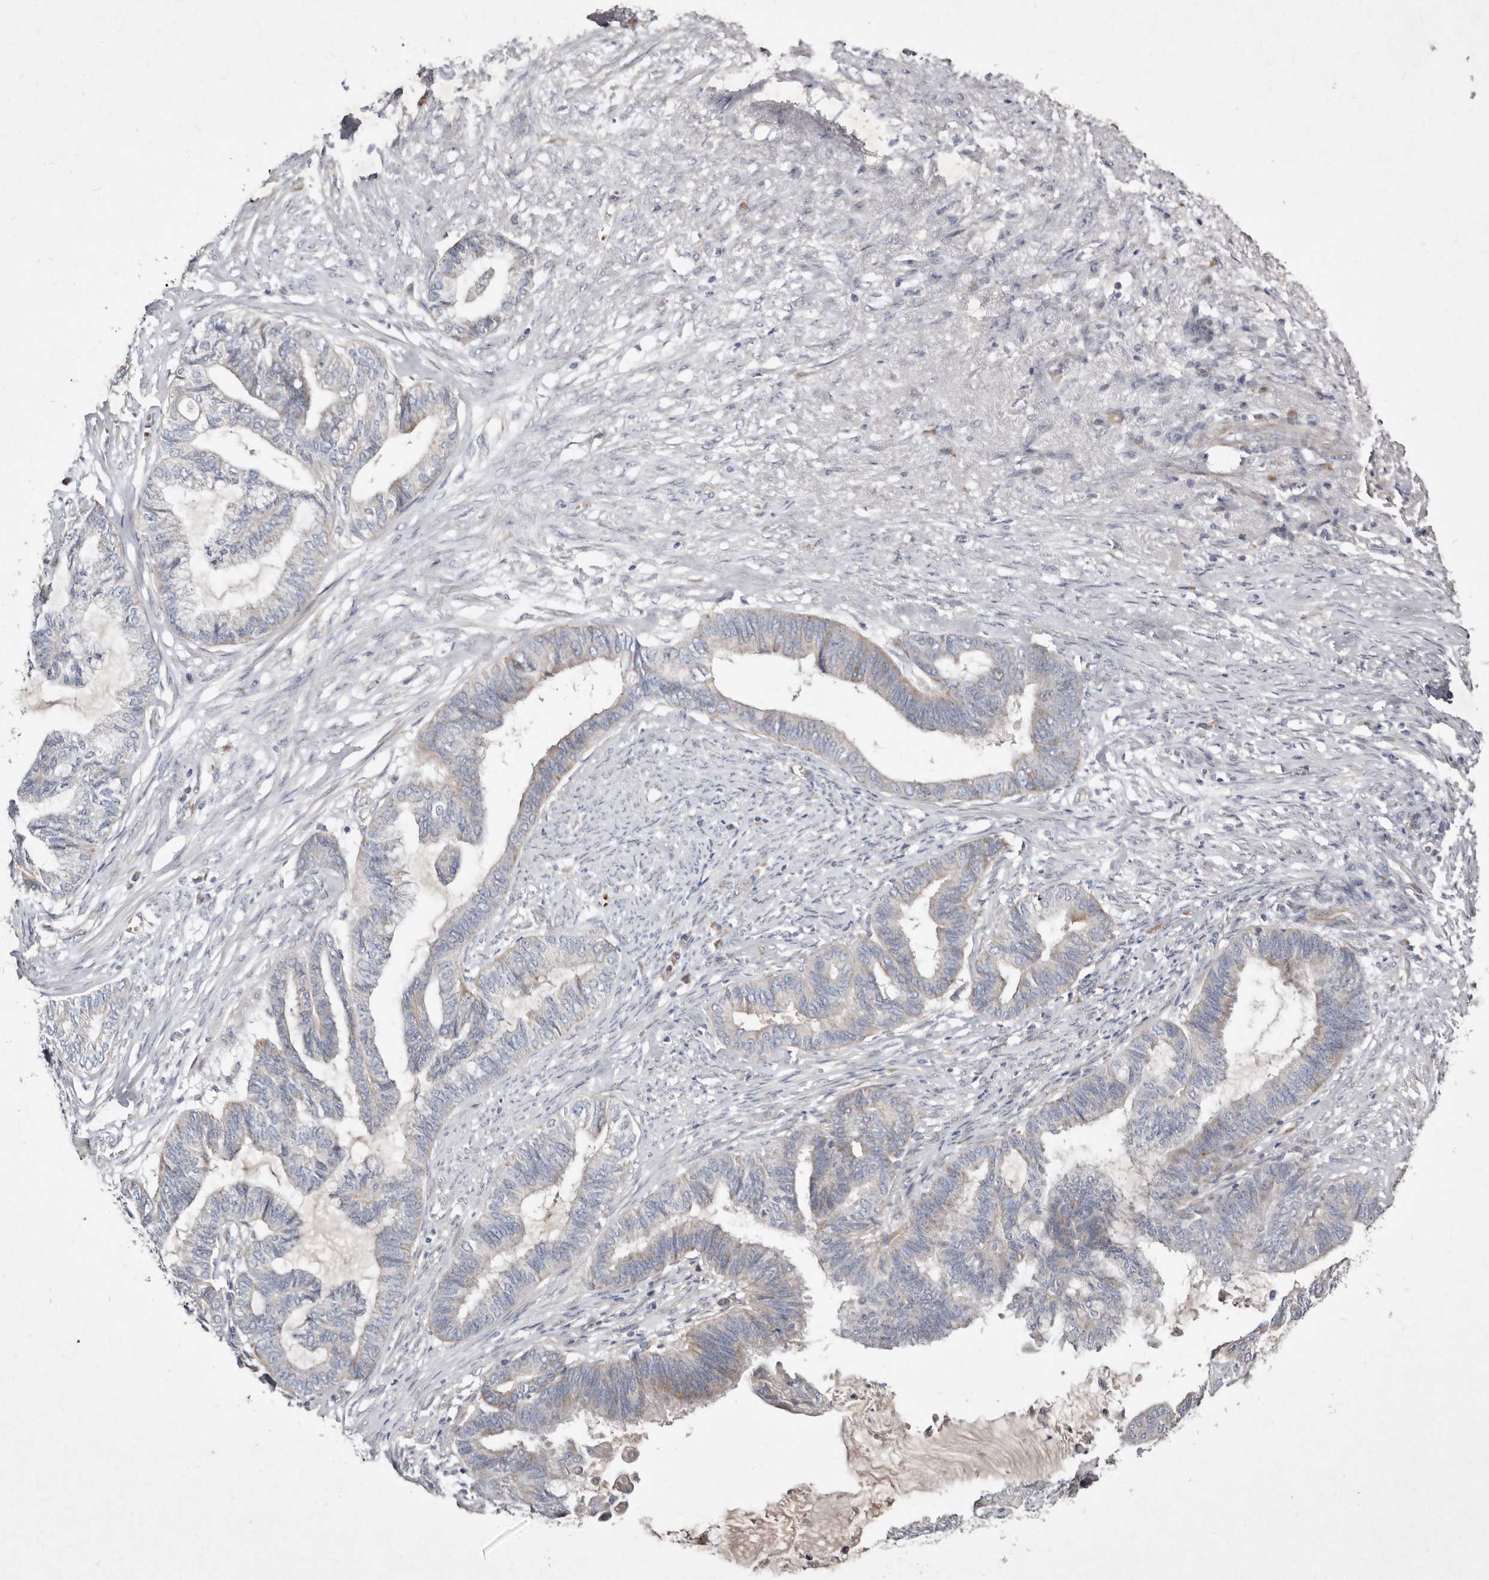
{"staining": {"intensity": "weak", "quantity": "<25%", "location": "cytoplasmic/membranous"}, "tissue": "endometrial cancer", "cell_type": "Tumor cells", "image_type": "cancer", "snomed": [{"axis": "morphology", "description": "Adenocarcinoma, NOS"}, {"axis": "topography", "description": "Endometrium"}], "caption": "Tumor cells show no significant protein expression in endometrial adenocarcinoma. (DAB immunohistochemistry, high magnification).", "gene": "SLC25A20", "patient": {"sex": "female", "age": 86}}